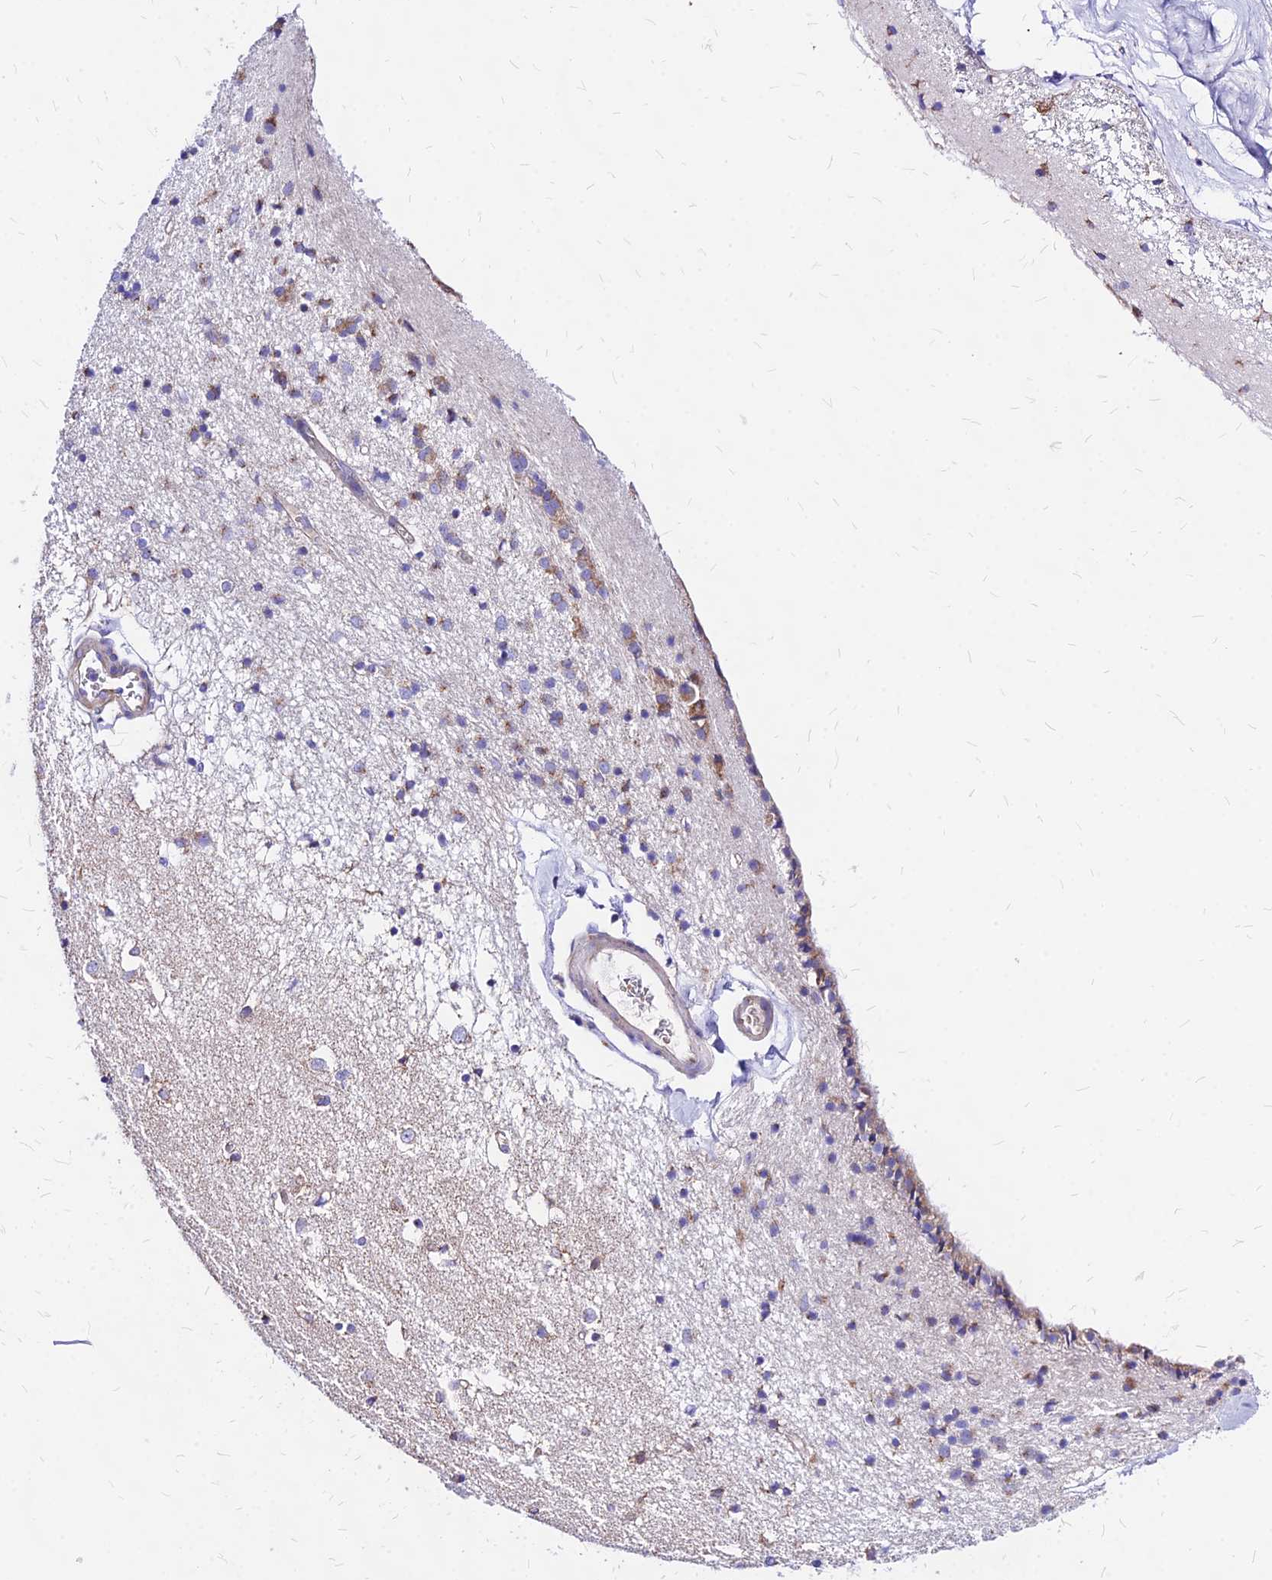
{"staining": {"intensity": "moderate", "quantity": "<25%", "location": "cytoplasmic/membranous"}, "tissue": "caudate", "cell_type": "Glial cells", "image_type": "normal", "snomed": [{"axis": "morphology", "description": "Normal tissue, NOS"}, {"axis": "topography", "description": "Lateral ventricle wall"}], "caption": "Glial cells display low levels of moderate cytoplasmic/membranous expression in approximately <25% of cells in normal human caudate.", "gene": "MRPL3", "patient": {"sex": "female", "age": 54}}